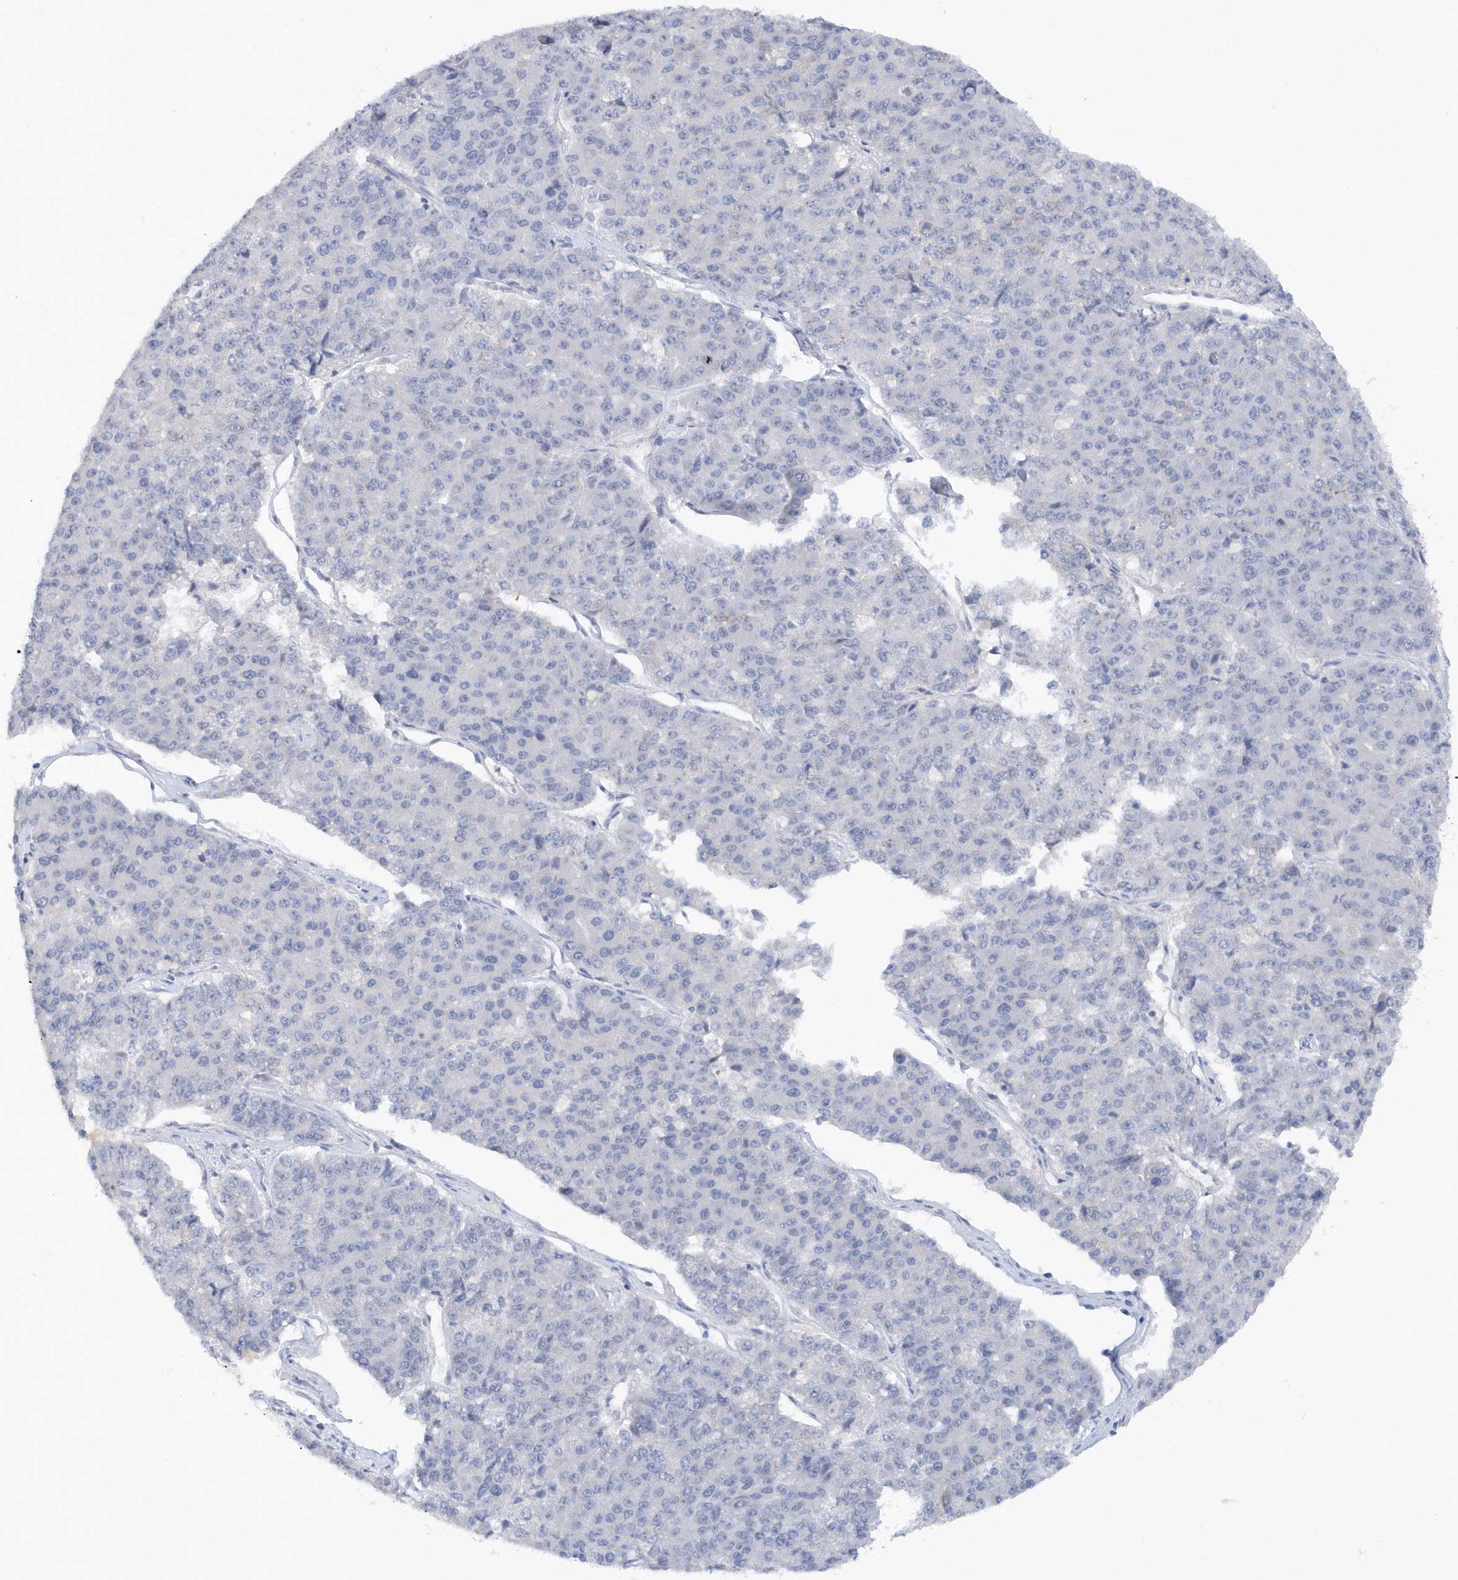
{"staining": {"intensity": "negative", "quantity": "none", "location": "none"}, "tissue": "pancreatic cancer", "cell_type": "Tumor cells", "image_type": "cancer", "snomed": [{"axis": "morphology", "description": "Adenocarcinoma, NOS"}, {"axis": "topography", "description": "Pancreas"}], "caption": "The immunohistochemistry histopathology image has no significant positivity in tumor cells of pancreatic cancer (adenocarcinoma) tissue.", "gene": "RPE", "patient": {"sex": "male", "age": 50}}